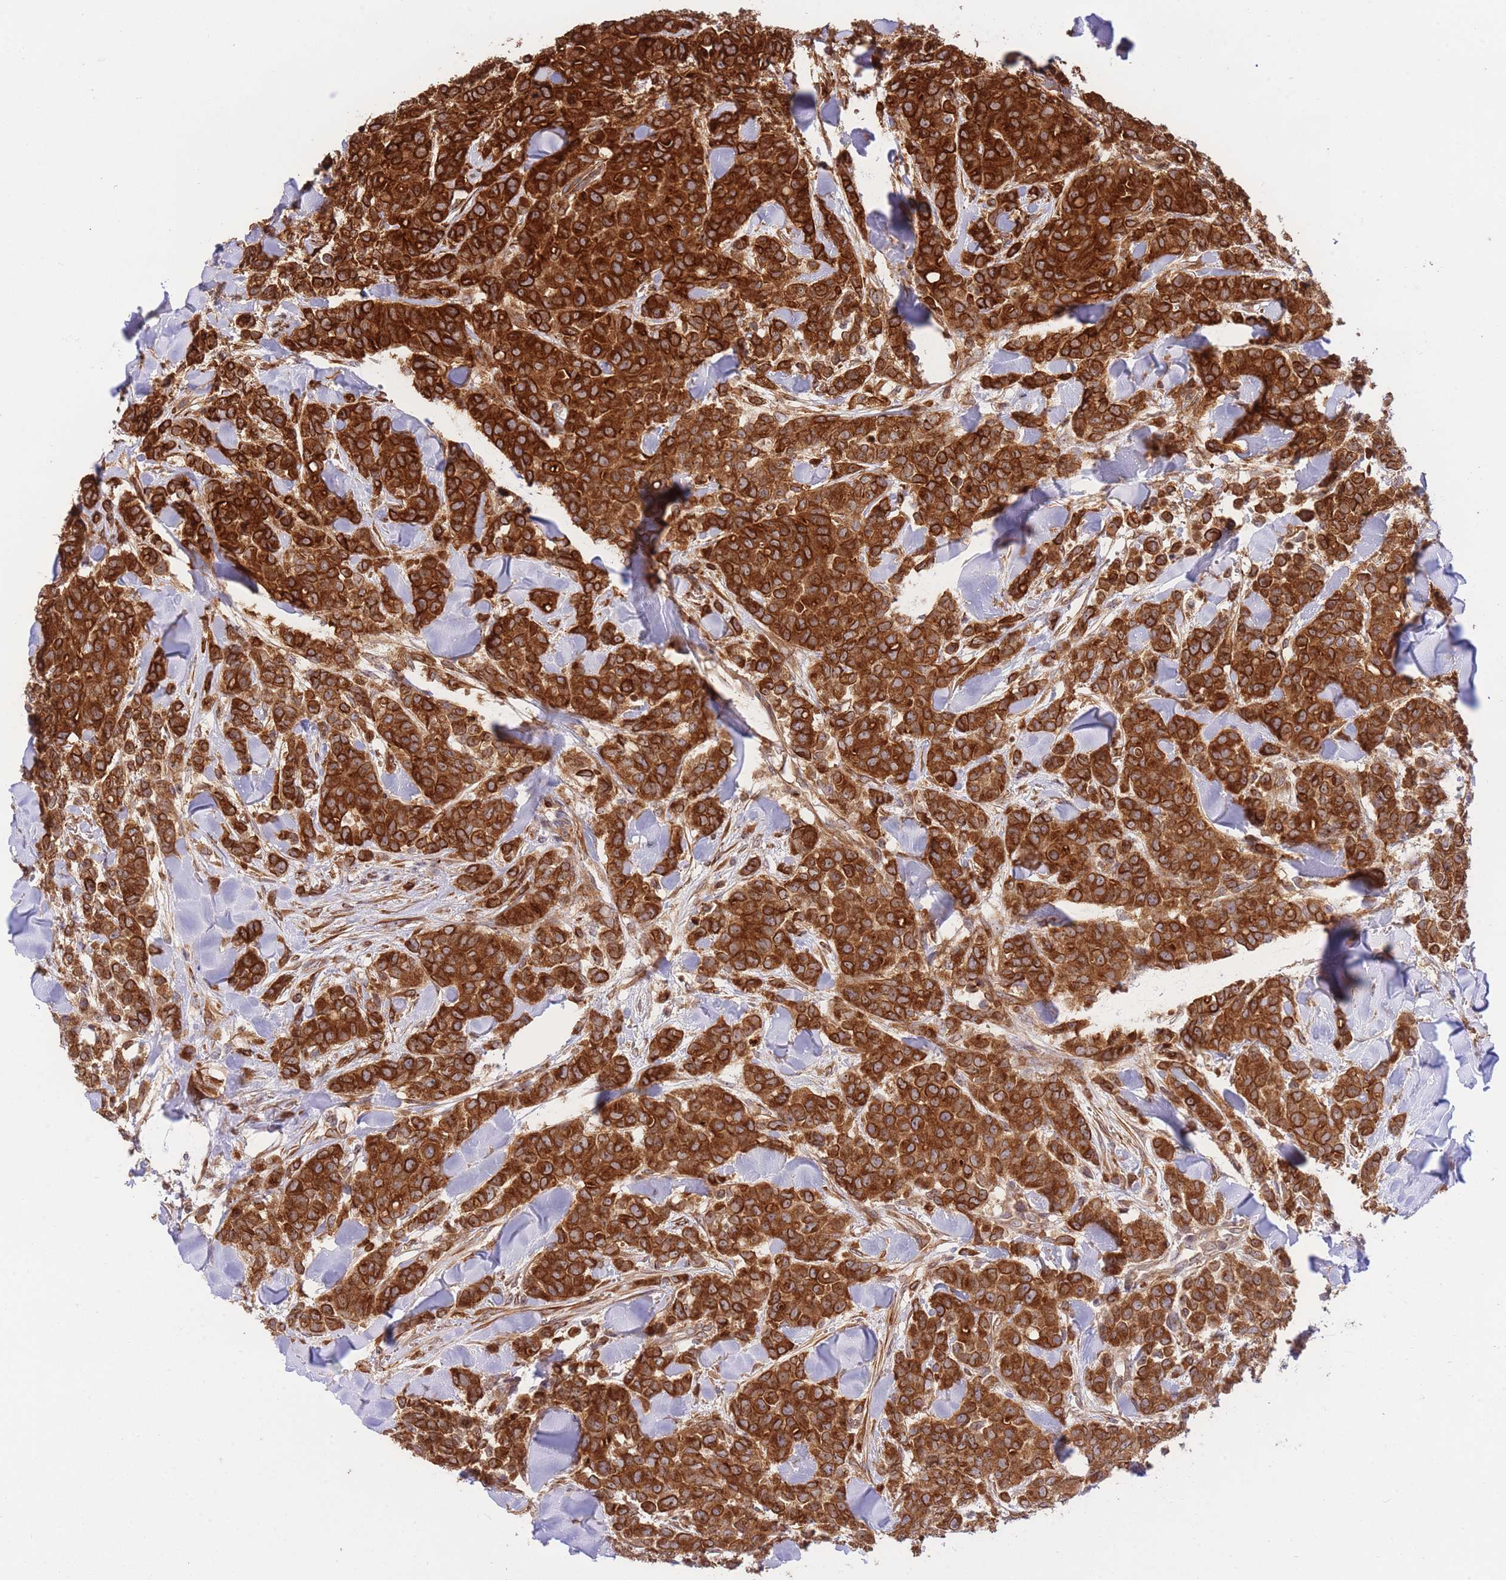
{"staining": {"intensity": "strong", "quantity": ">75%", "location": "cytoplasmic/membranous"}, "tissue": "breast cancer", "cell_type": "Tumor cells", "image_type": "cancer", "snomed": [{"axis": "morphology", "description": "Lobular carcinoma"}, {"axis": "topography", "description": "Breast"}], "caption": "Human breast cancer (lobular carcinoma) stained for a protein (brown) shows strong cytoplasmic/membranous positive staining in approximately >75% of tumor cells.", "gene": "EXOSC8", "patient": {"sex": "female", "age": 91}}